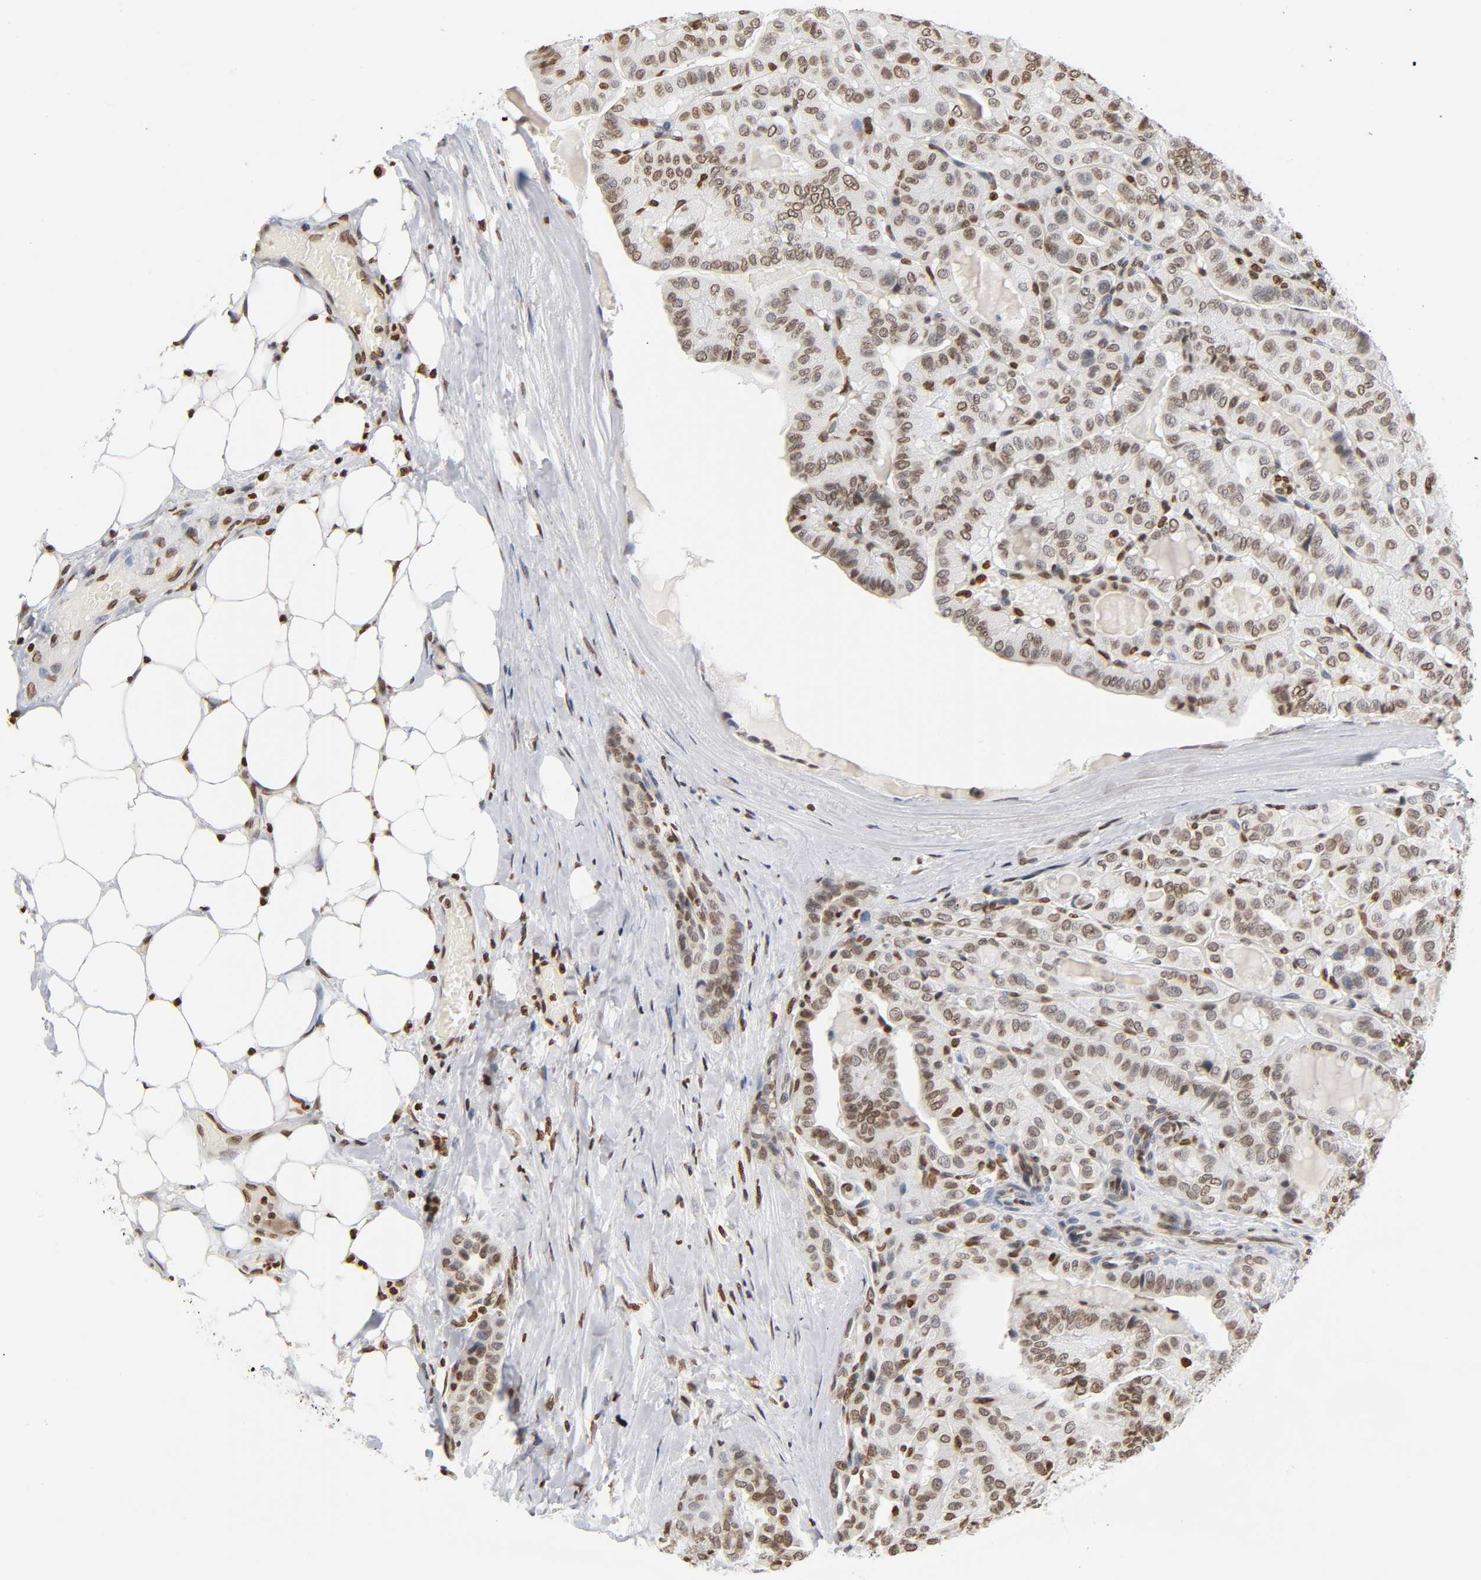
{"staining": {"intensity": "moderate", "quantity": ">75%", "location": "nuclear"}, "tissue": "thyroid cancer", "cell_type": "Tumor cells", "image_type": "cancer", "snomed": [{"axis": "morphology", "description": "Papillary adenocarcinoma, NOS"}, {"axis": "topography", "description": "Thyroid gland"}], "caption": "The immunohistochemical stain labels moderate nuclear positivity in tumor cells of papillary adenocarcinoma (thyroid) tissue.", "gene": "HOXA6", "patient": {"sex": "male", "age": 77}}